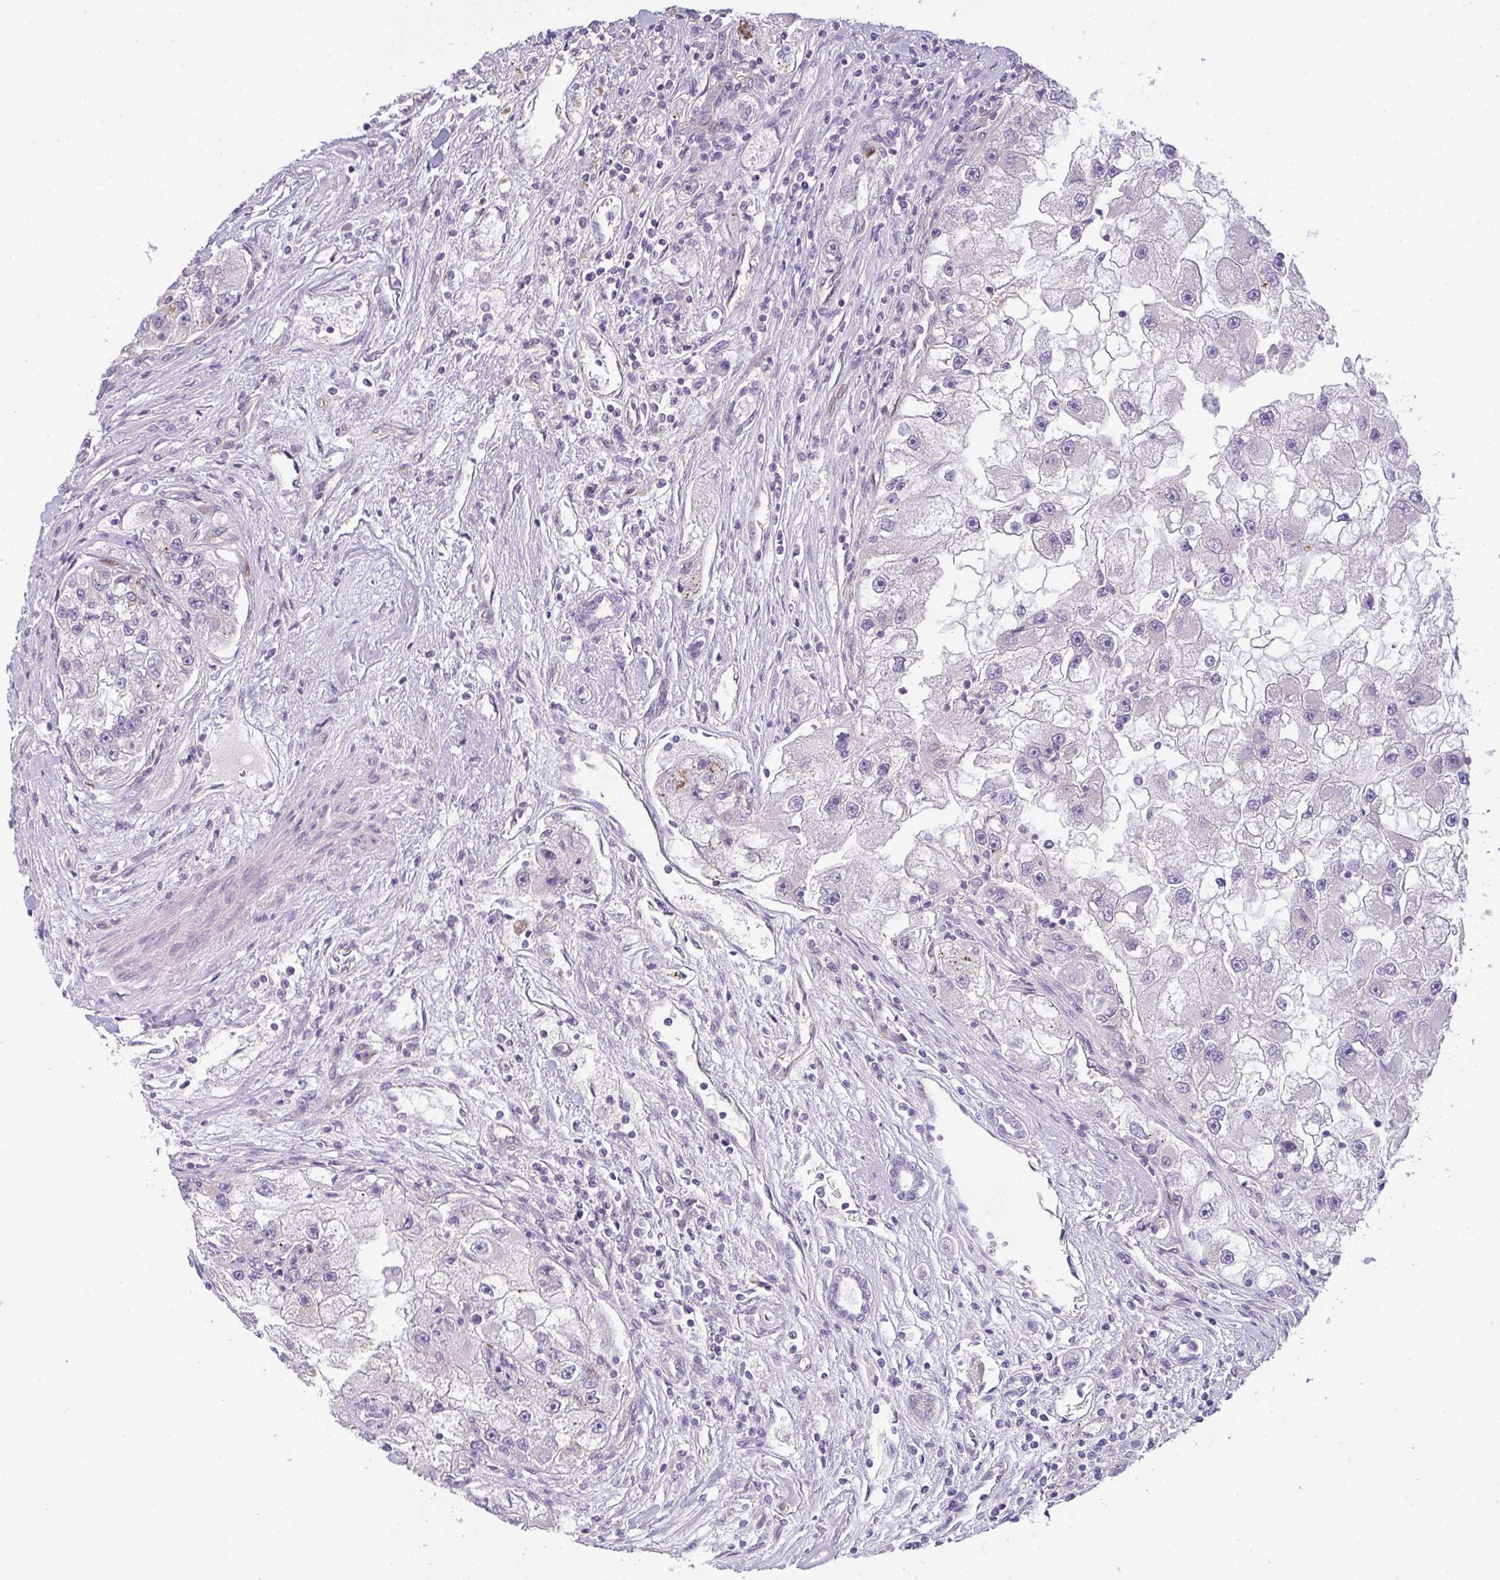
{"staining": {"intensity": "negative", "quantity": "none", "location": "none"}, "tissue": "renal cancer", "cell_type": "Tumor cells", "image_type": "cancer", "snomed": [{"axis": "morphology", "description": "Adenocarcinoma, NOS"}, {"axis": "topography", "description": "Kidney"}], "caption": "Immunohistochemical staining of human renal cancer (adenocarcinoma) demonstrates no significant positivity in tumor cells.", "gene": "FILIP1", "patient": {"sex": "male", "age": 63}}